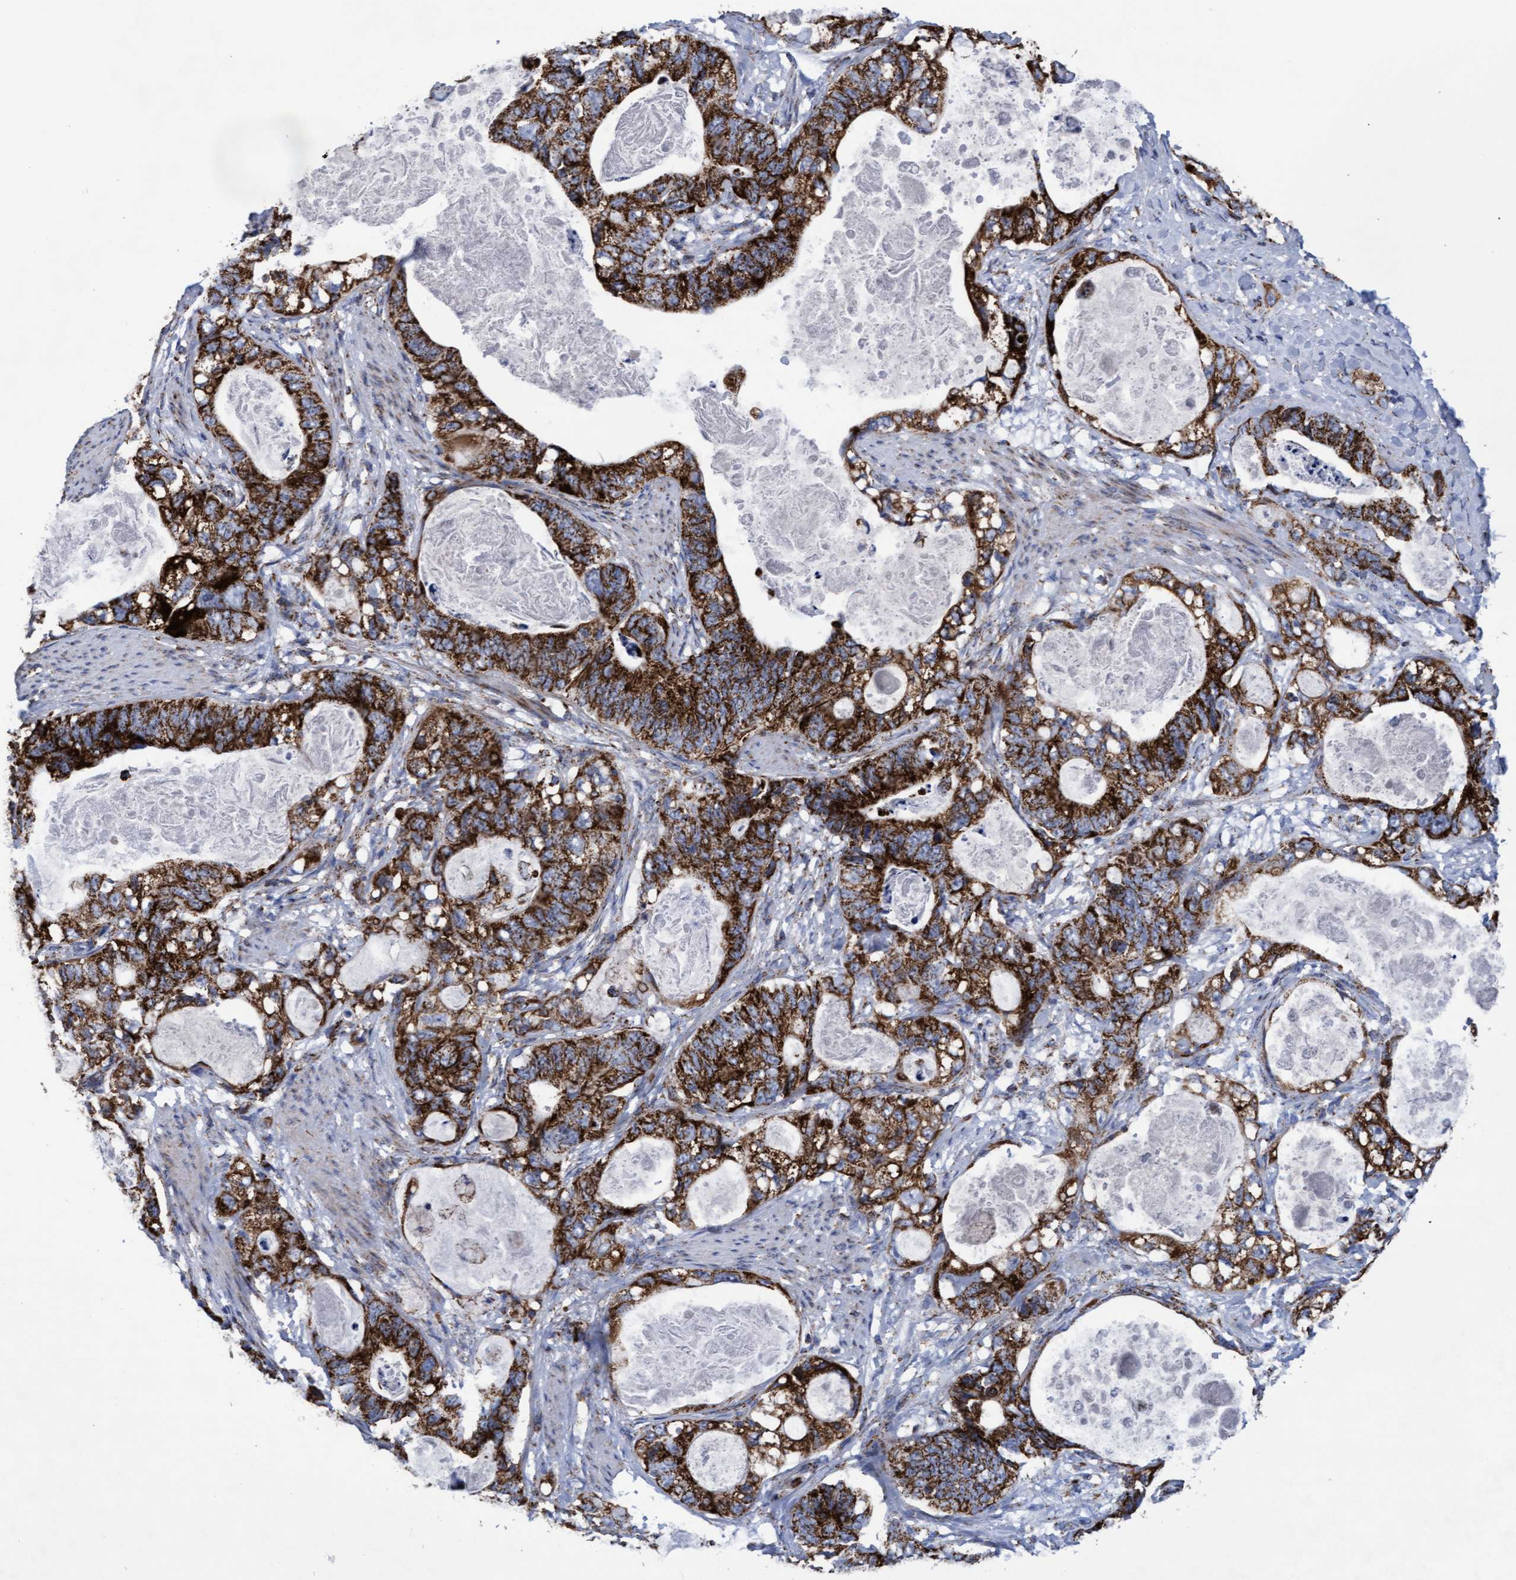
{"staining": {"intensity": "strong", "quantity": ">75%", "location": "cytoplasmic/membranous"}, "tissue": "stomach cancer", "cell_type": "Tumor cells", "image_type": "cancer", "snomed": [{"axis": "morphology", "description": "Normal tissue, NOS"}, {"axis": "morphology", "description": "Adenocarcinoma, NOS"}, {"axis": "topography", "description": "Stomach"}], "caption": "This is an image of immunohistochemistry staining of stomach cancer (adenocarcinoma), which shows strong positivity in the cytoplasmic/membranous of tumor cells.", "gene": "MRPL38", "patient": {"sex": "female", "age": 89}}